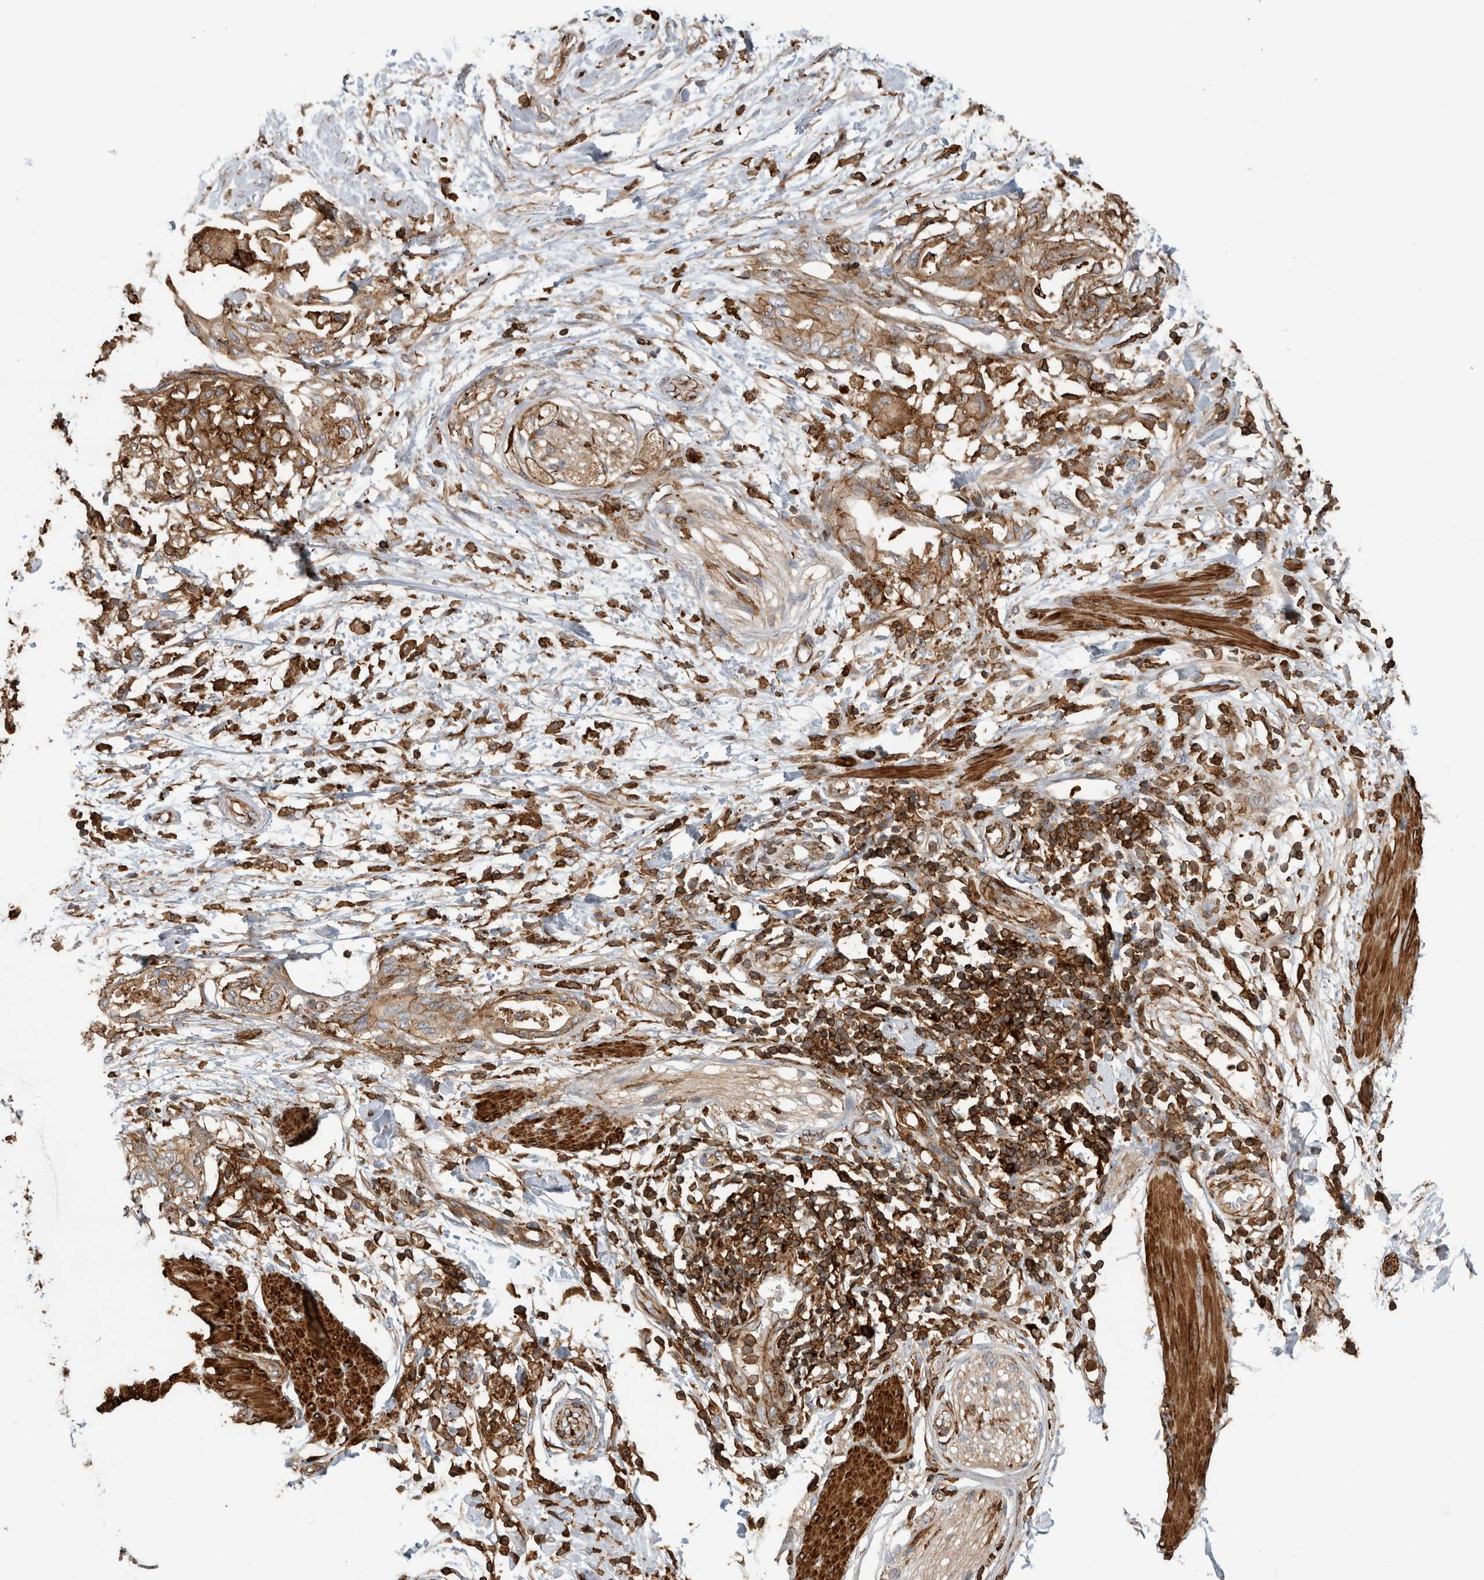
{"staining": {"intensity": "moderate", "quantity": ">75%", "location": "cytoplasmic/membranous"}, "tissue": "pancreatic cancer", "cell_type": "Tumor cells", "image_type": "cancer", "snomed": [{"axis": "morphology", "description": "Normal tissue, NOS"}, {"axis": "morphology", "description": "Adenocarcinoma, NOS"}, {"axis": "topography", "description": "Pancreas"}, {"axis": "topography", "description": "Duodenum"}], "caption": "IHC (DAB (3,3'-diaminobenzidine)) staining of pancreatic cancer exhibits moderate cytoplasmic/membranous protein expression in about >75% of tumor cells. The protein is stained brown, and the nuclei are stained in blue (DAB (3,3'-diaminobenzidine) IHC with brightfield microscopy, high magnification).", "gene": "GPER1", "patient": {"sex": "female", "age": 60}}